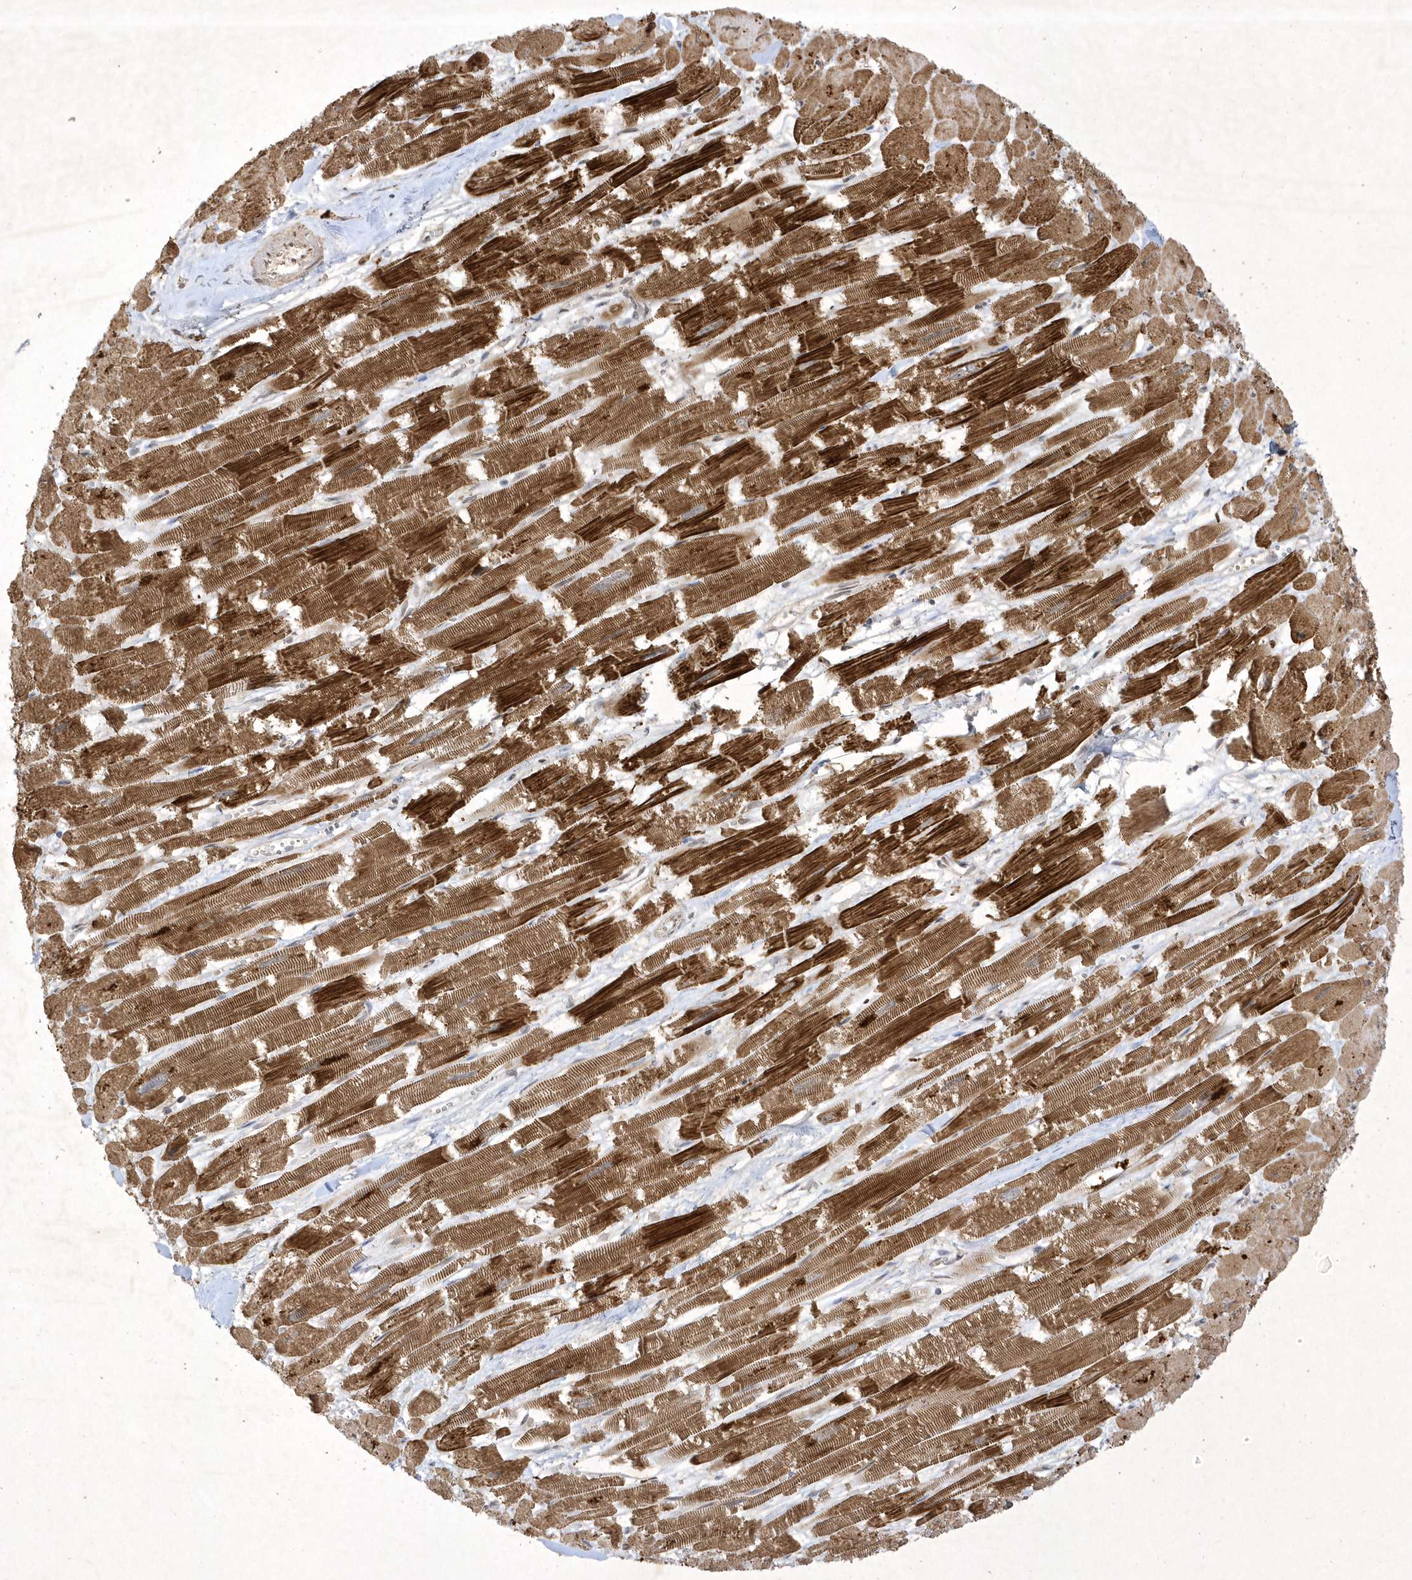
{"staining": {"intensity": "strong", "quantity": ">75%", "location": "cytoplasmic/membranous"}, "tissue": "heart muscle", "cell_type": "Cardiomyocytes", "image_type": "normal", "snomed": [{"axis": "morphology", "description": "Normal tissue, NOS"}, {"axis": "topography", "description": "Heart"}], "caption": "This is a photomicrograph of IHC staining of normal heart muscle, which shows strong expression in the cytoplasmic/membranous of cardiomyocytes.", "gene": "ZNF213", "patient": {"sex": "male", "age": 54}}